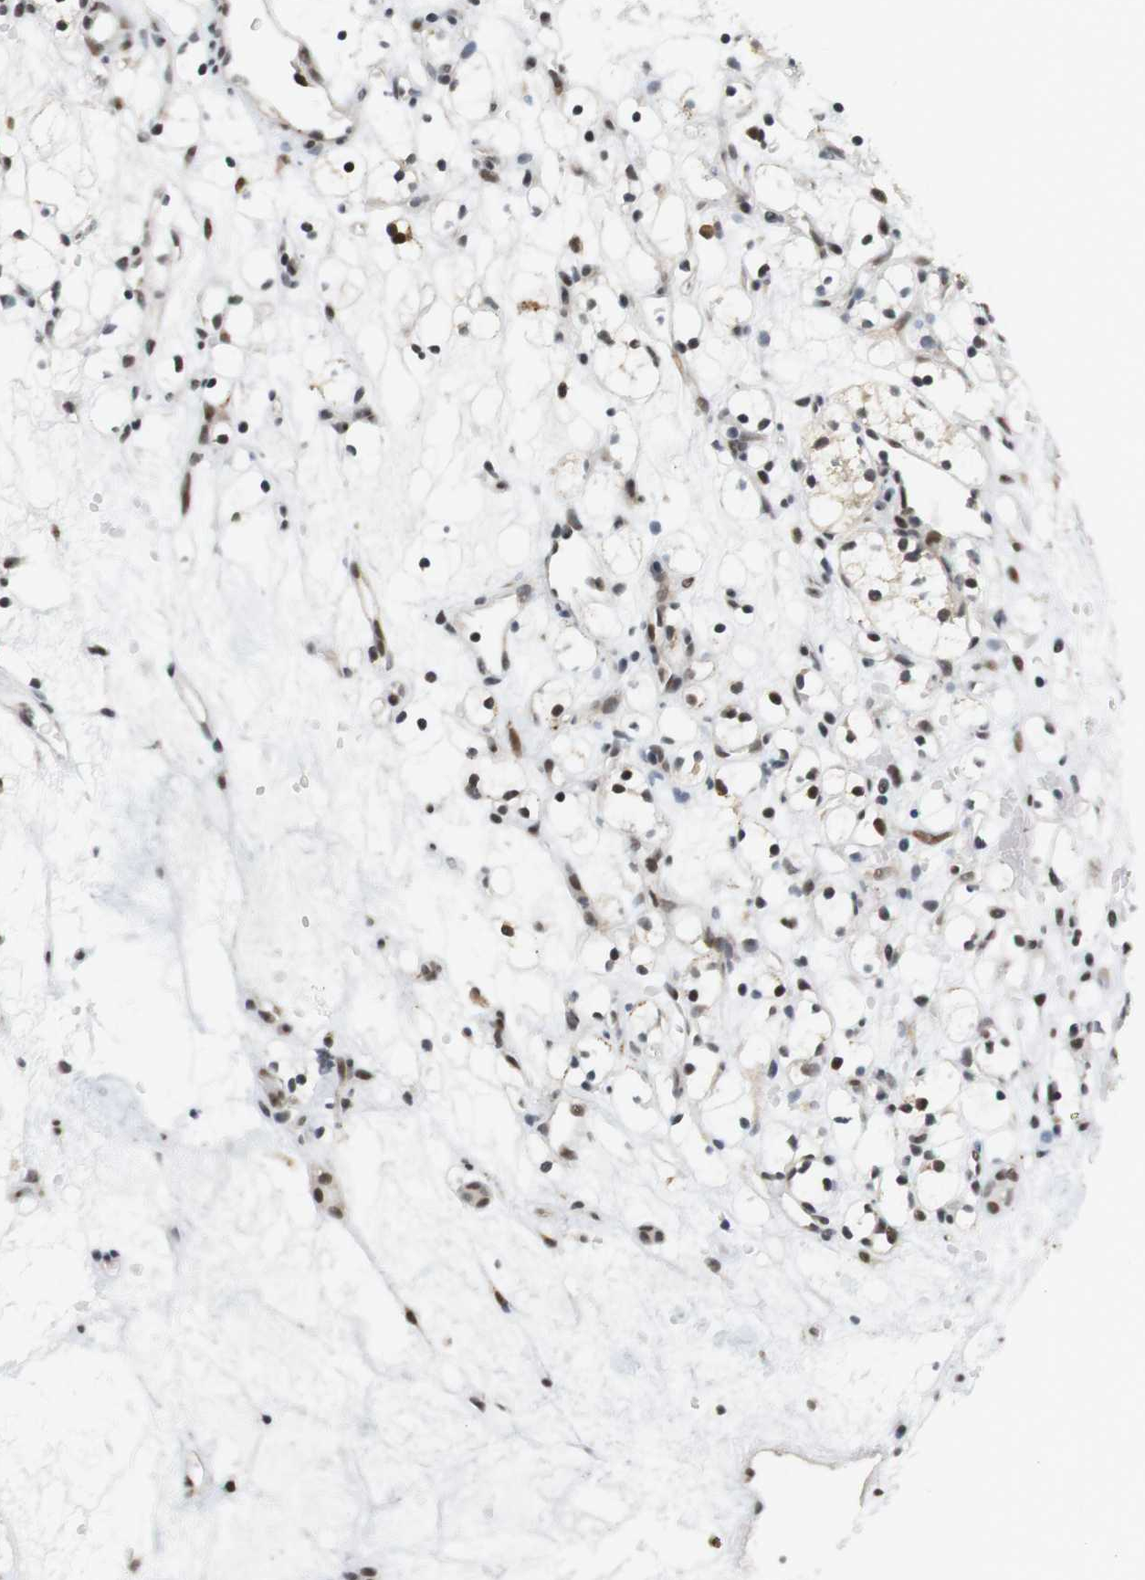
{"staining": {"intensity": "moderate", "quantity": "25%-75%", "location": "nuclear"}, "tissue": "renal cancer", "cell_type": "Tumor cells", "image_type": "cancer", "snomed": [{"axis": "morphology", "description": "Adenocarcinoma, NOS"}, {"axis": "topography", "description": "Kidney"}], "caption": "Human adenocarcinoma (renal) stained for a protein (brown) demonstrates moderate nuclear positive positivity in approximately 25%-75% of tumor cells.", "gene": "RNF38", "patient": {"sex": "female", "age": 60}}